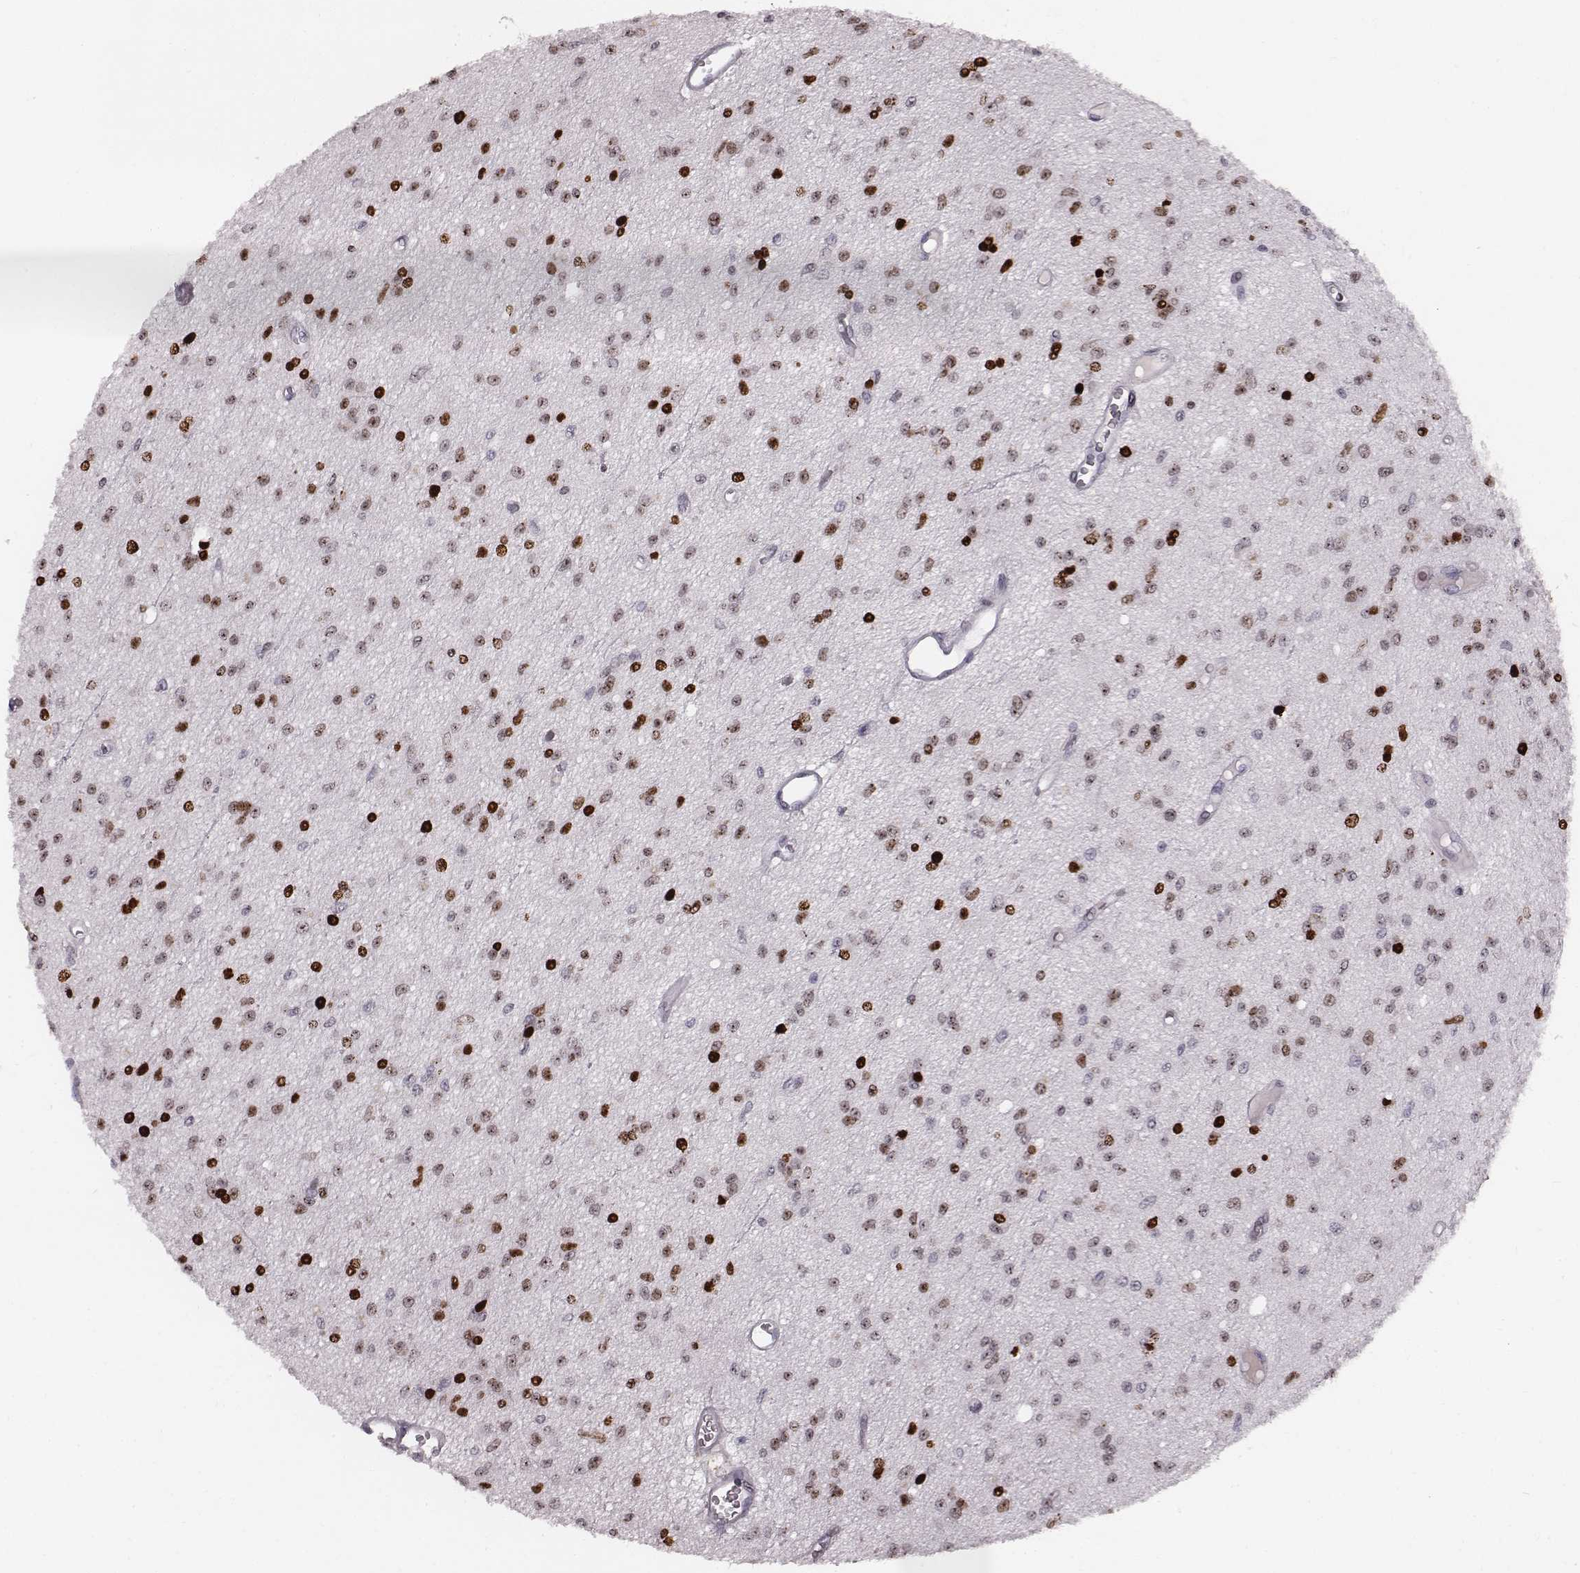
{"staining": {"intensity": "moderate", "quantity": "25%-75%", "location": "nuclear"}, "tissue": "glioma", "cell_type": "Tumor cells", "image_type": "cancer", "snomed": [{"axis": "morphology", "description": "Glioma, malignant, Low grade"}, {"axis": "topography", "description": "Brain"}], "caption": "Protein analysis of glioma tissue exhibits moderate nuclear positivity in approximately 25%-75% of tumor cells. Immunohistochemistry (ihc) stains the protein of interest in brown and the nuclei are stained blue.", "gene": "NDC1", "patient": {"sex": "female", "age": 45}}